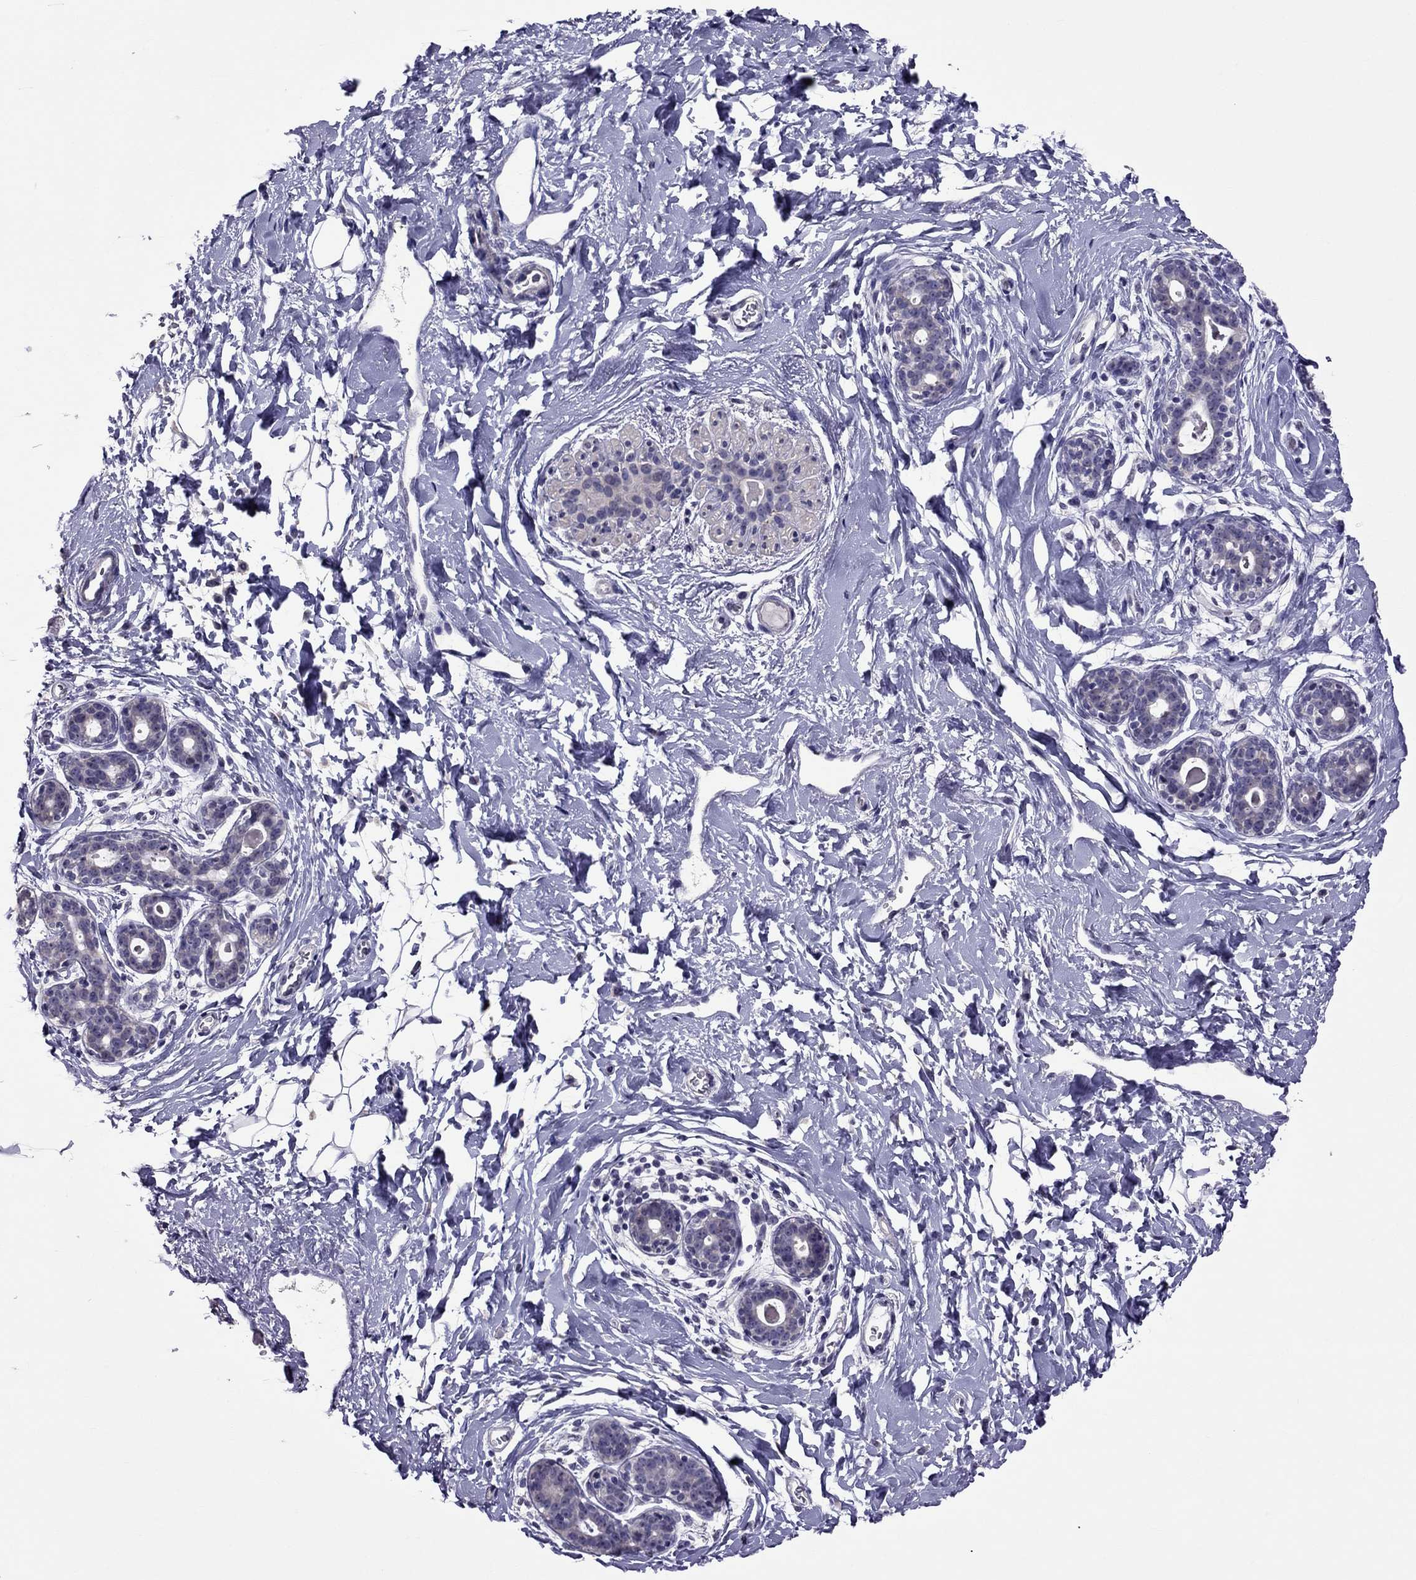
{"staining": {"intensity": "negative", "quantity": "none", "location": "none"}, "tissue": "breast", "cell_type": "Adipocytes", "image_type": "normal", "snomed": [{"axis": "morphology", "description": "Normal tissue, NOS"}, {"axis": "topography", "description": "Breast"}], "caption": "Immunohistochemical staining of benign human breast reveals no significant expression in adipocytes.", "gene": "LRRC46", "patient": {"sex": "female", "age": 43}}